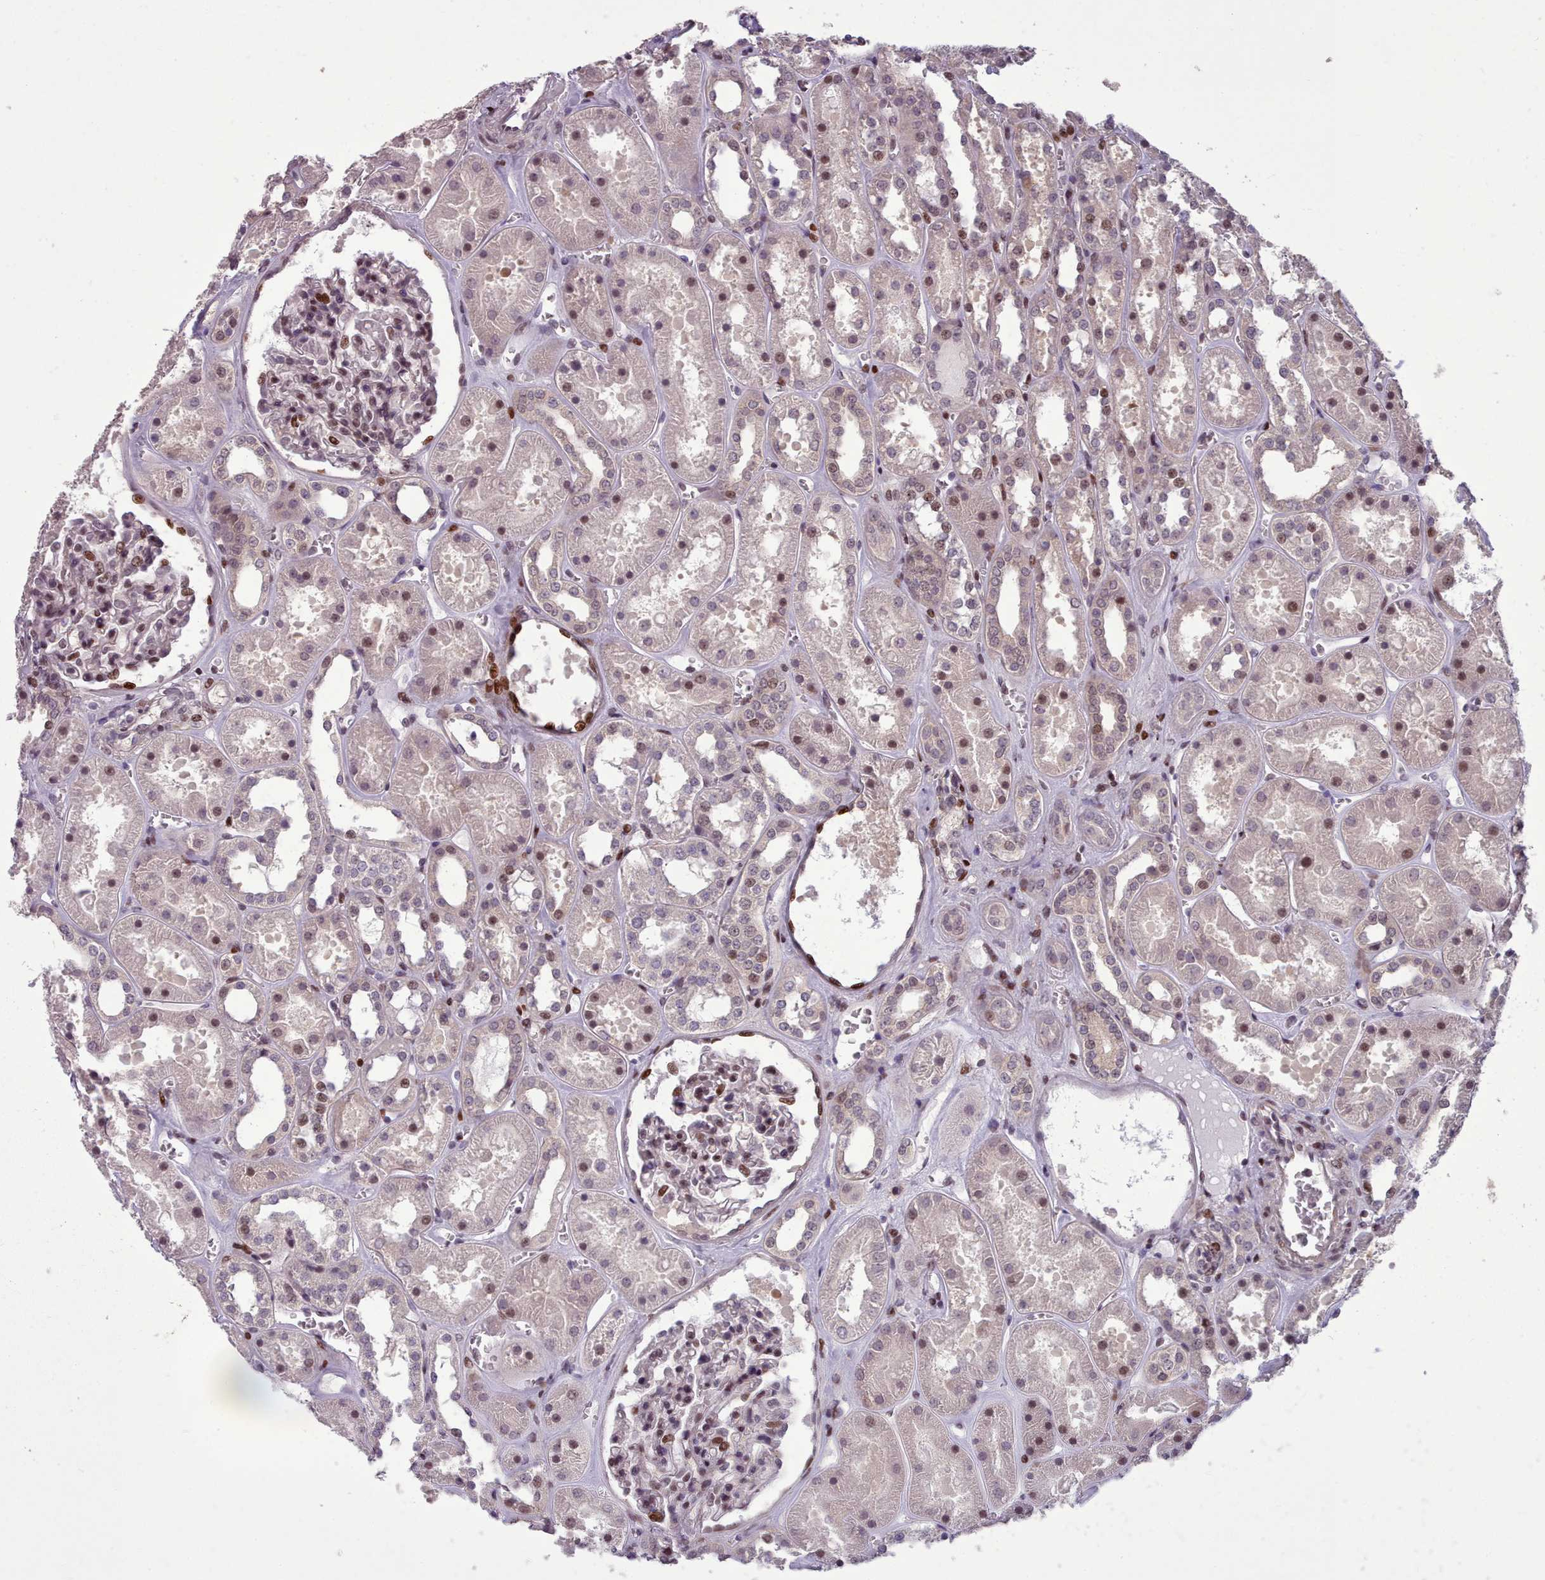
{"staining": {"intensity": "moderate", "quantity": "<25%", "location": "nuclear"}, "tissue": "kidney", "cell_type": "Cells in glomeruli", "image_type": "normal", "snomed": [{"axis": "morphology", "description": "Normal tissue, NOS"}, {"axis": "topography", "description": "Kidney"}], "caption": "Immunohistochemistry (IHC) of normal kidney reveals low levels of moderate nuclear expression in approximately <25% of cells in glomeruli.", "gene": "ENSA", "patient": {"sex": "female", "age": 41}}